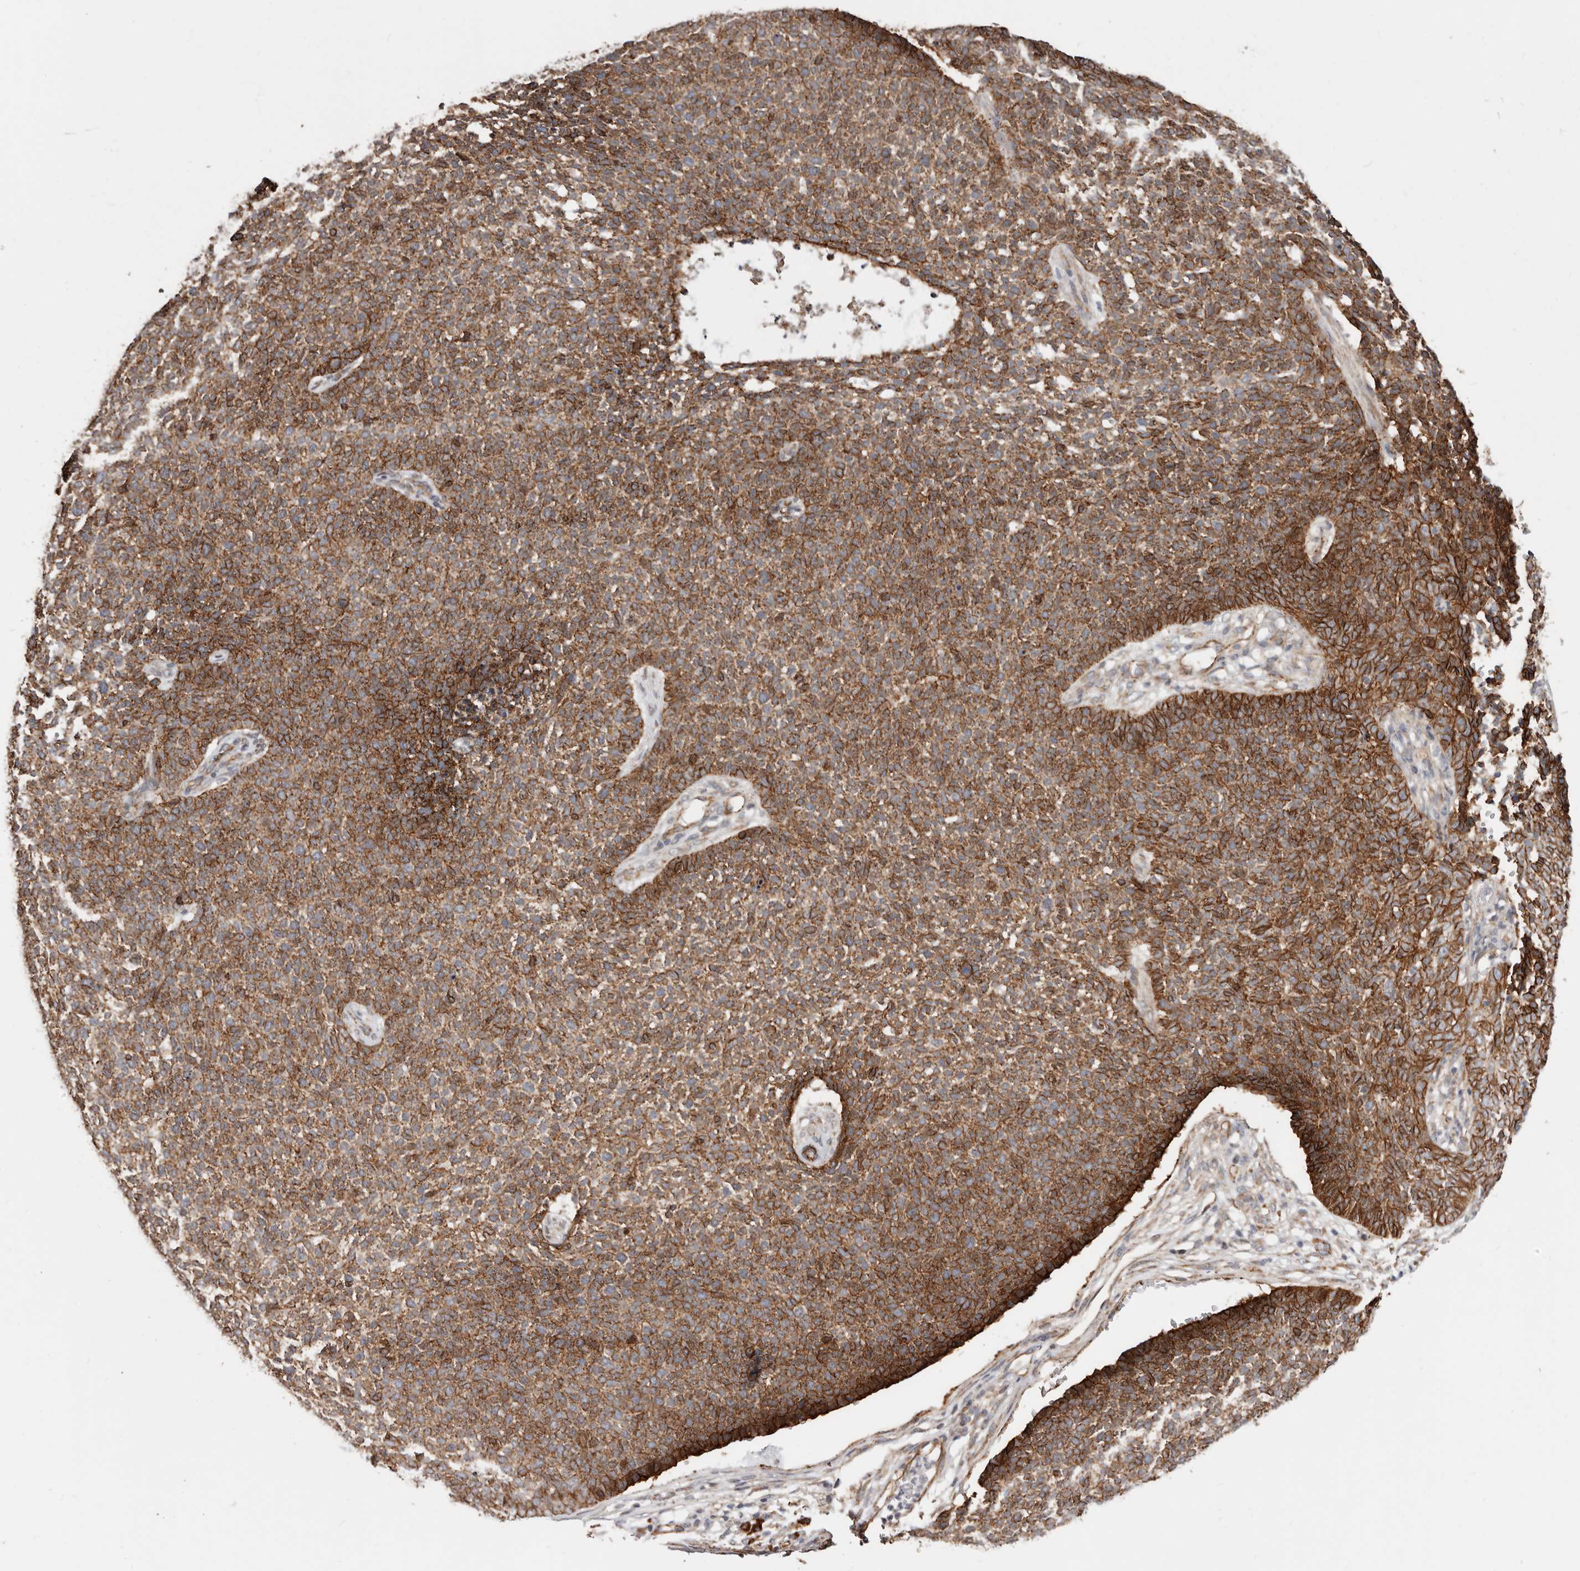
{"staining": {"intensity": "strong", "quantity": ">75%", "location": "cytoplasmic/membranous"}, "tissue": "skin cancer", "cell_type": "Tumor cells", "image_type": "cancer", "snomed": [{"axis": "morphology", "description": "Basal cell carcinoma"}, {"axis": "topography", "description": "Skin"}], "caption": "Brown immunohistochemical staining in human skin cancer reveals strong cytoplasmic/membranous expression in approximately >75% of tumor cells.", "gene": "CTNNB1", "patient": {"sex": "female", "age": 84}}